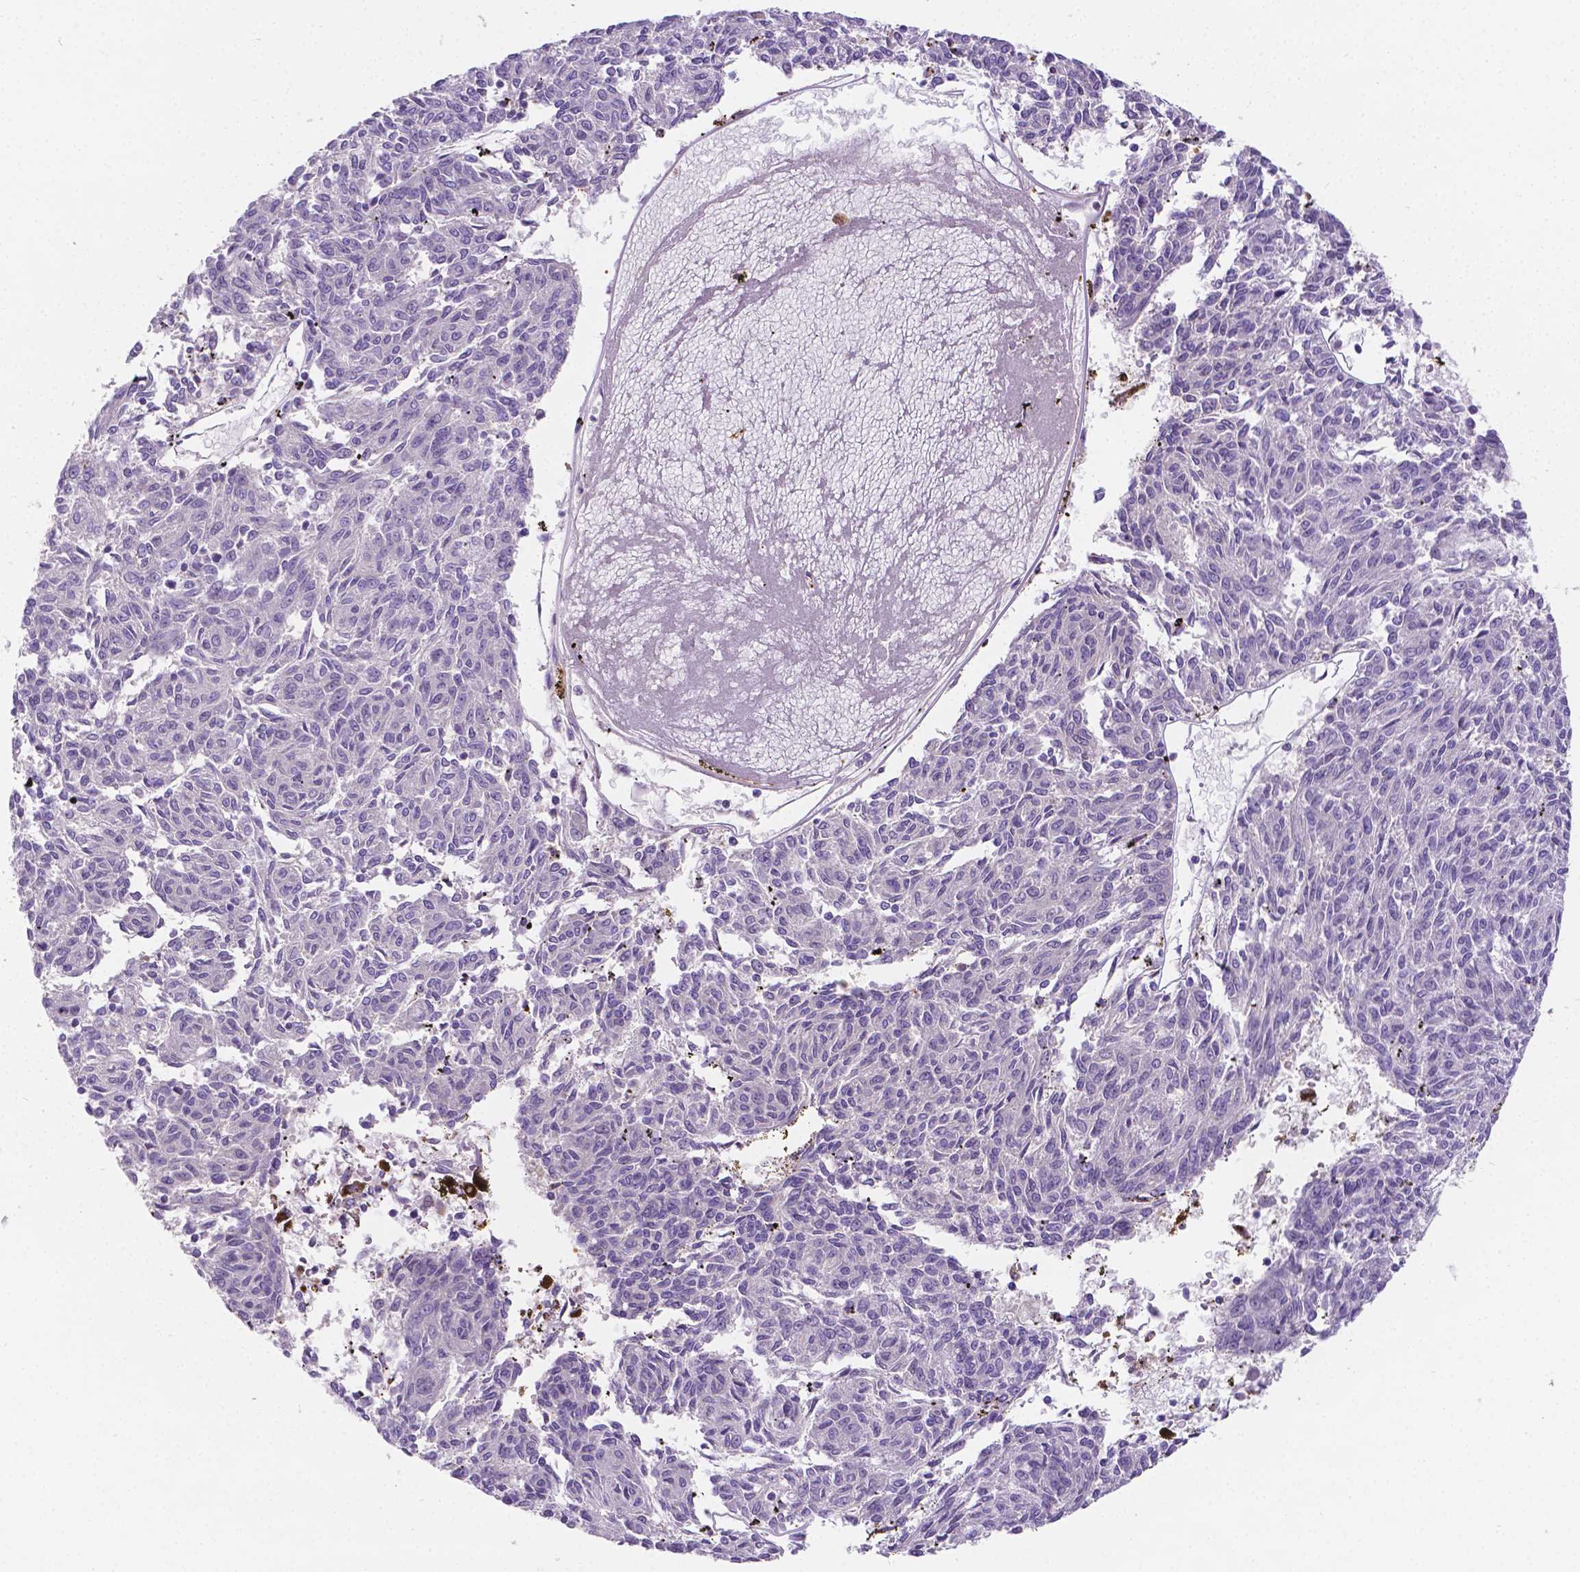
{"staining": {"intensity": "negative", "quantity": "none", "location": "none"}, "tissue": "melanoma", "cell_type": "Tumor cells", "image_type": "cancer", "snomed": [{"axis": "morphology", "description": "Malignant melanoma, NOS"}, {"axis": "topography", "description": "Skin"}], "caption": "Immunohistochemistry (IHC) photomicrograph of neoplastic tissue: malignant melanoma stained with DAB shows no significant protein positivity in tumor cells.", "gene": "NXPH2", "patient": {"sex": "female", "age": 72}}